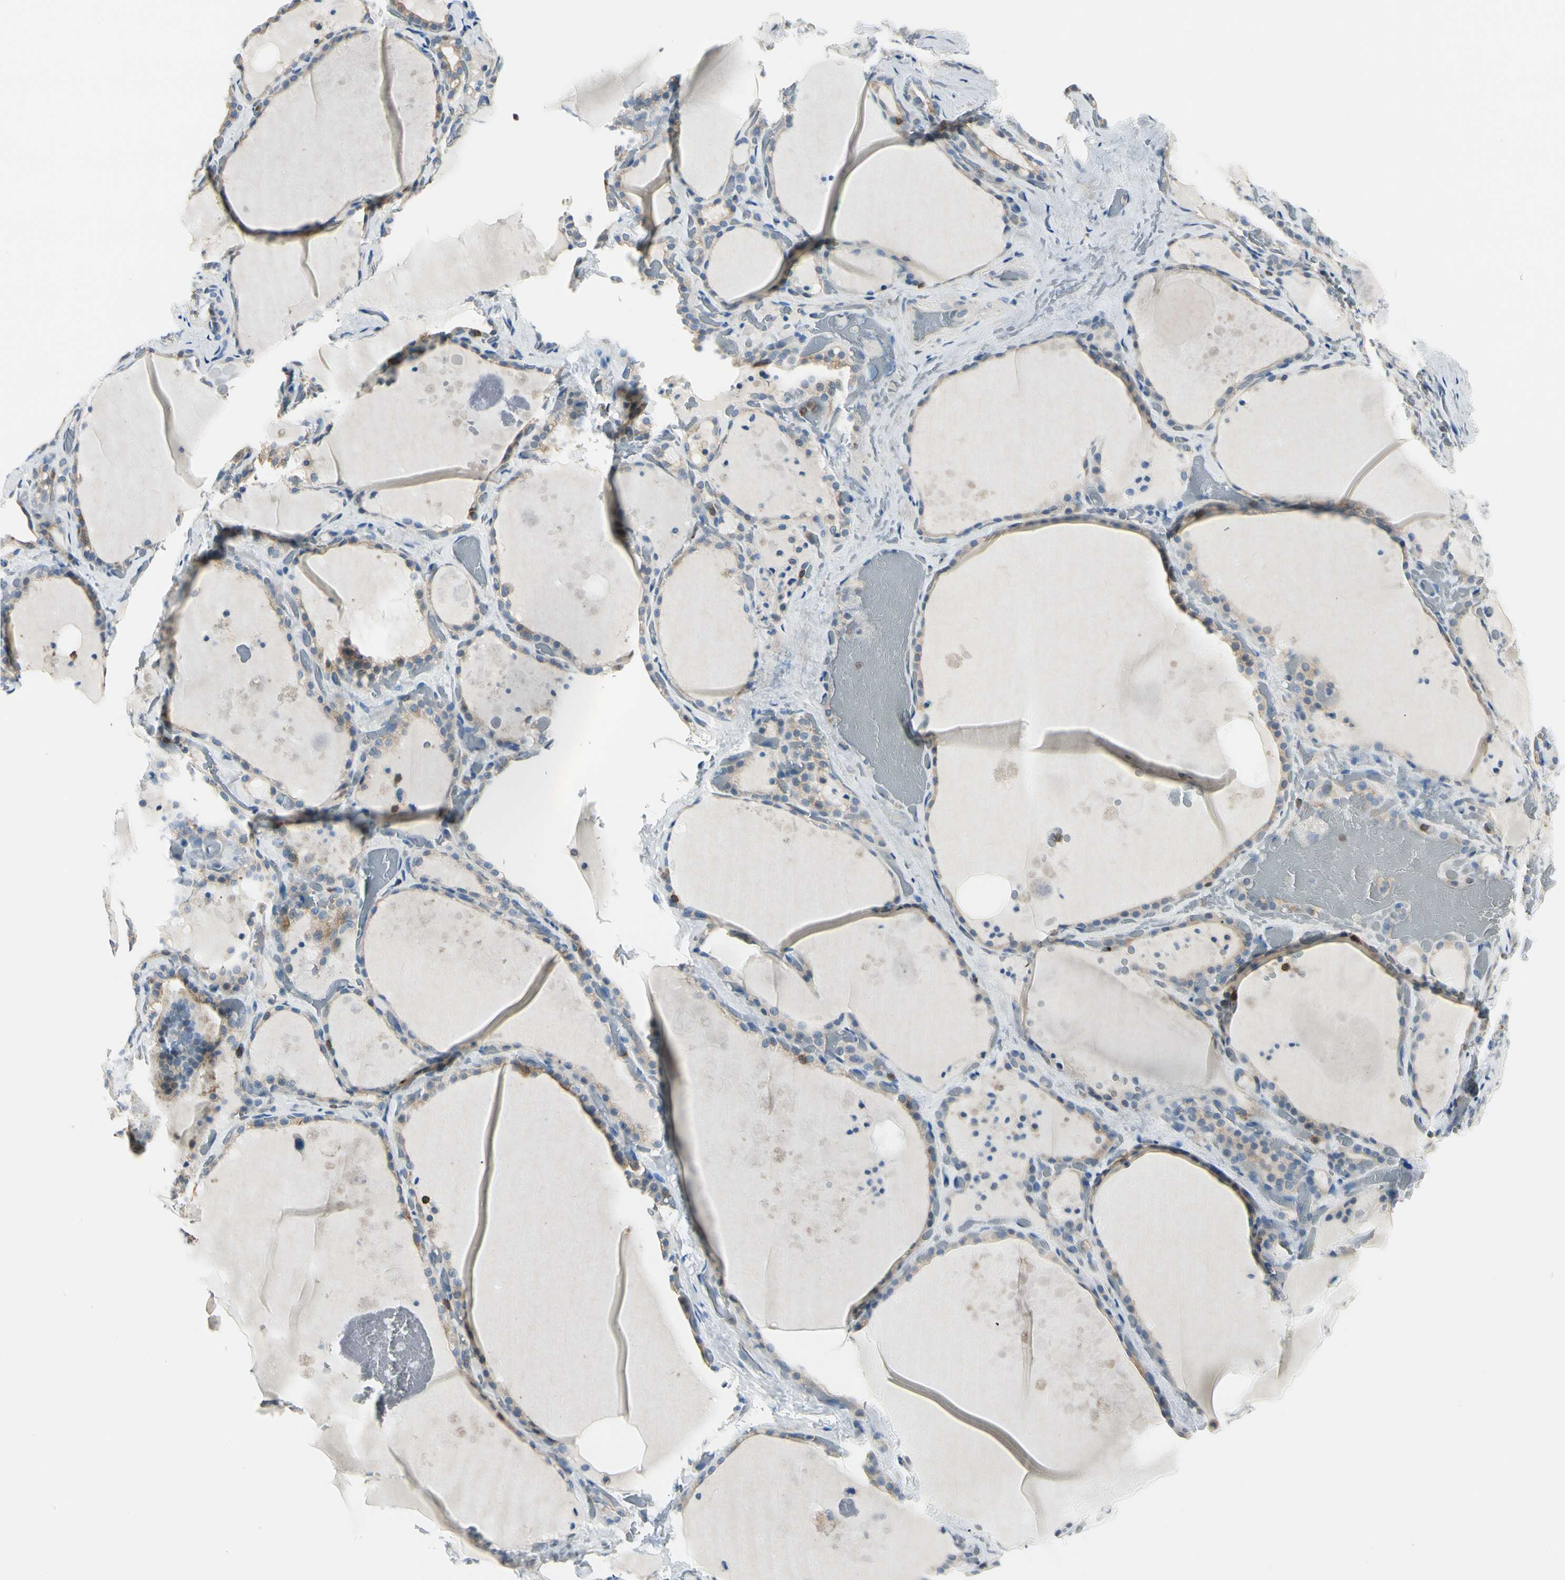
{"staining": {"intensity": "weak", "quantity": ">75%", "location": "cytoplasmic/membranous"}, "tissue": "thyroid gland", "cell_type": "Glandular cells", "image_type": "normal", "snomed": [{"axis": "morphology", "description": "Normal tissue, NOS"}, {"axis": "topography", "description": "Thyroid gland"}], "caption": "Protein staining demonstrates weak cytoplasmic/membranous staining in about >75% of glandular cells in benign thyroid gland. (Brightfield microscopy of DAB IHC at high magnification).", "gene": "CAPZA2", "patient": {"sex": "male", "age": 61}}